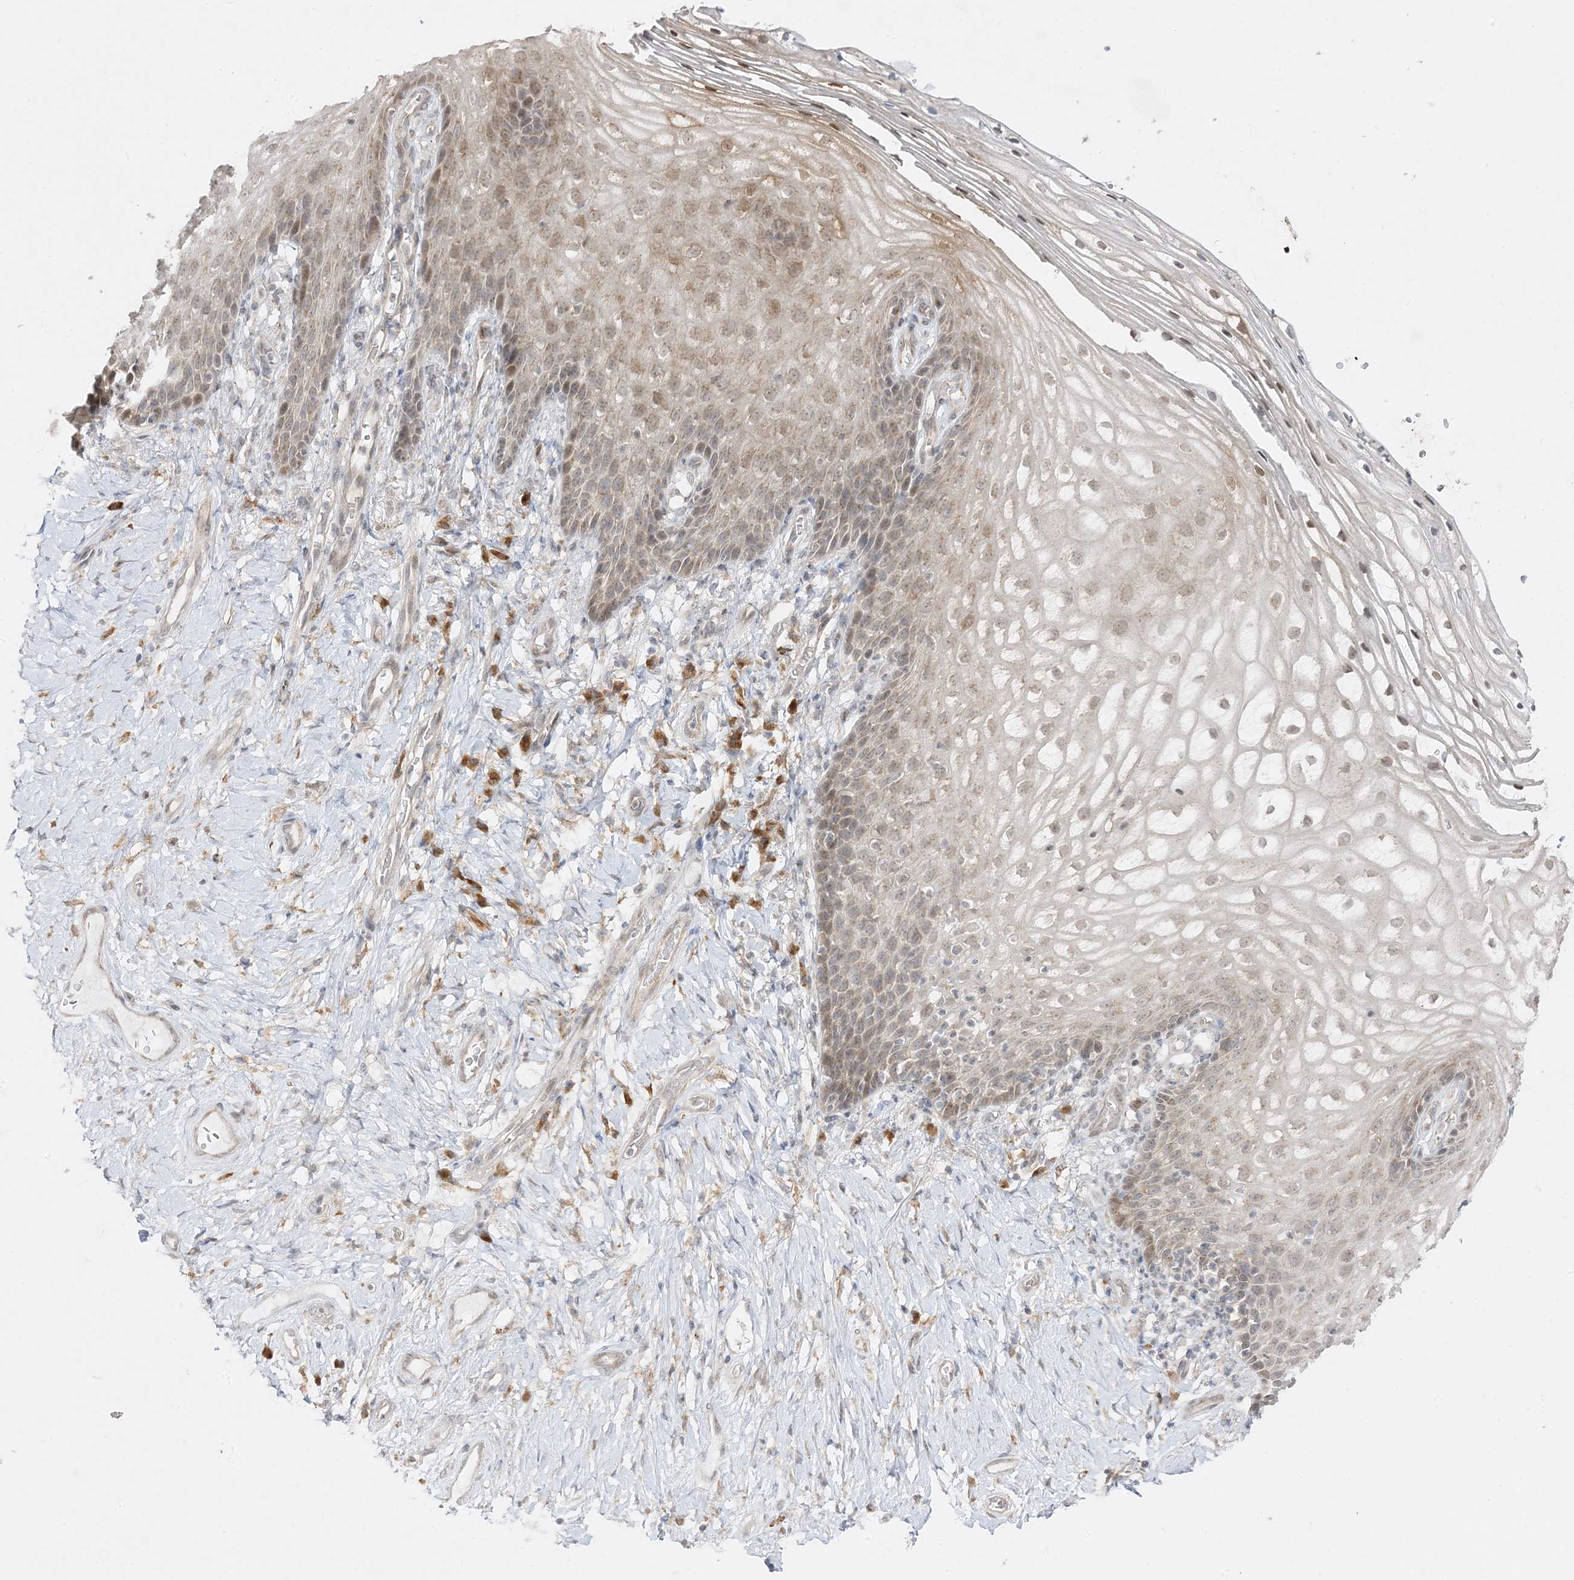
{"staining": {"intensity": "weak", "quantity": "25%-75%", "location": "cytoplasmic/membranous,nuclear"}, "tissue": "vagina", "cell_type": "Squamous epithelial cells", "image_type": "normal", "snomed": [{"axis": "morphology", "description": "Normal tissue, NOS"}, {"axis": "topography", "description": "Vagina"}], "caption": "Weak cytoplasmic/membranous,nuclear positivity is seen in about 25%-75% of squamous epithelial cells in benign vagina. (Brightfield microscopy of DAB IHC at high magnification).", "gene": "C2CD2", "patient": {"sex": "female", "age": 60}}